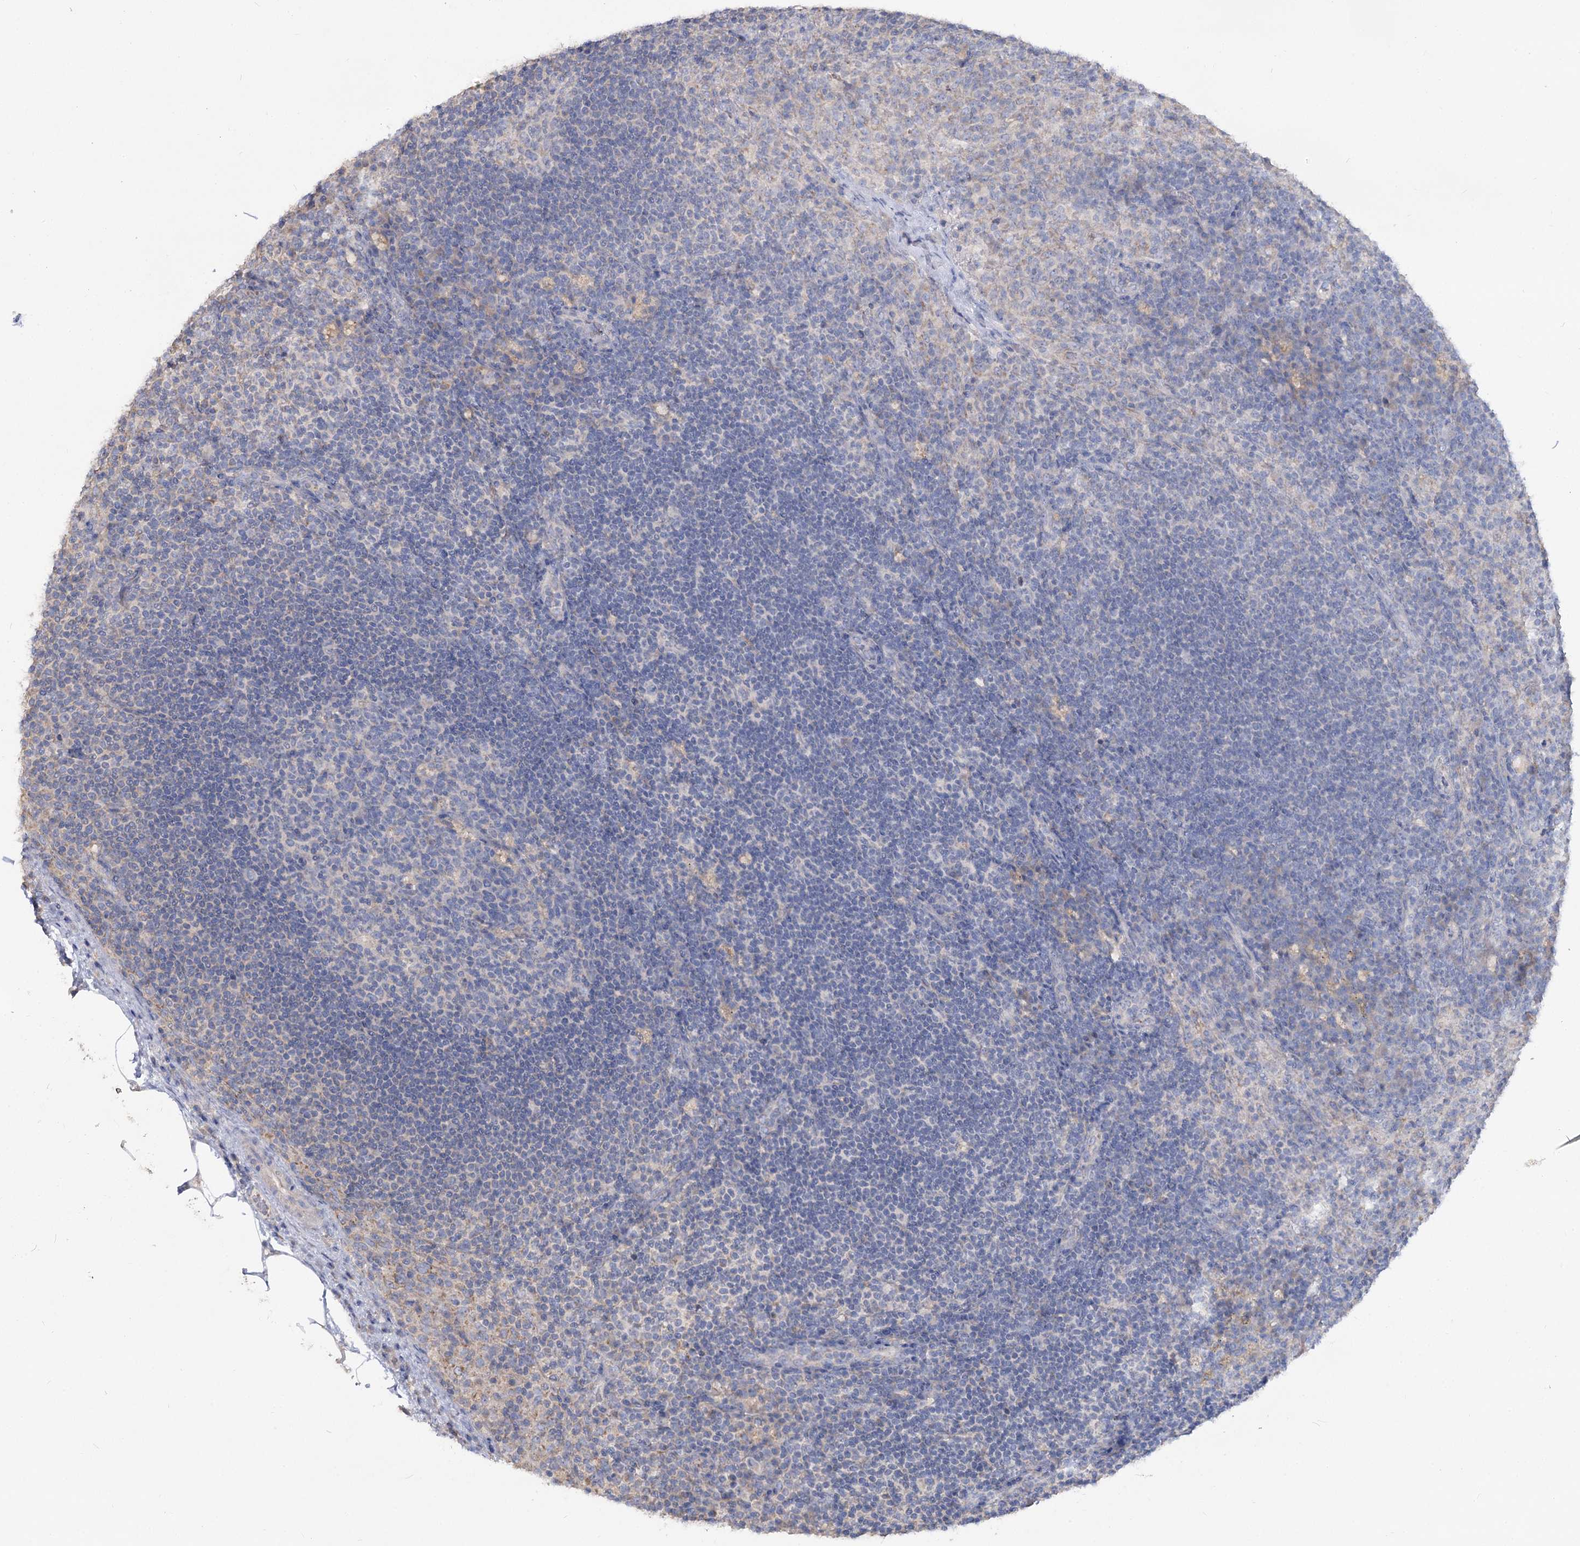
{"staining": {"intensity": "negative", "quantity": "none", "location": "none"}, "tissue": "lymph node", "cell_type": "Germinal center cells", "image_type": "normal", "snomed": [{"axis": "morphology", "description": "Normal tissue, NOS"}, {"axis": "topography", "description": "Lymph node"}], "caption": "There is no significant expression in germinal center cells of lymph node. (DAB (3,3'-diaminobenzidine) immunohistochemistry (IHC) with hematoxylin counter stain).", "gene": "TMEM187", "patient": {"sex": "female", "age": 70}}